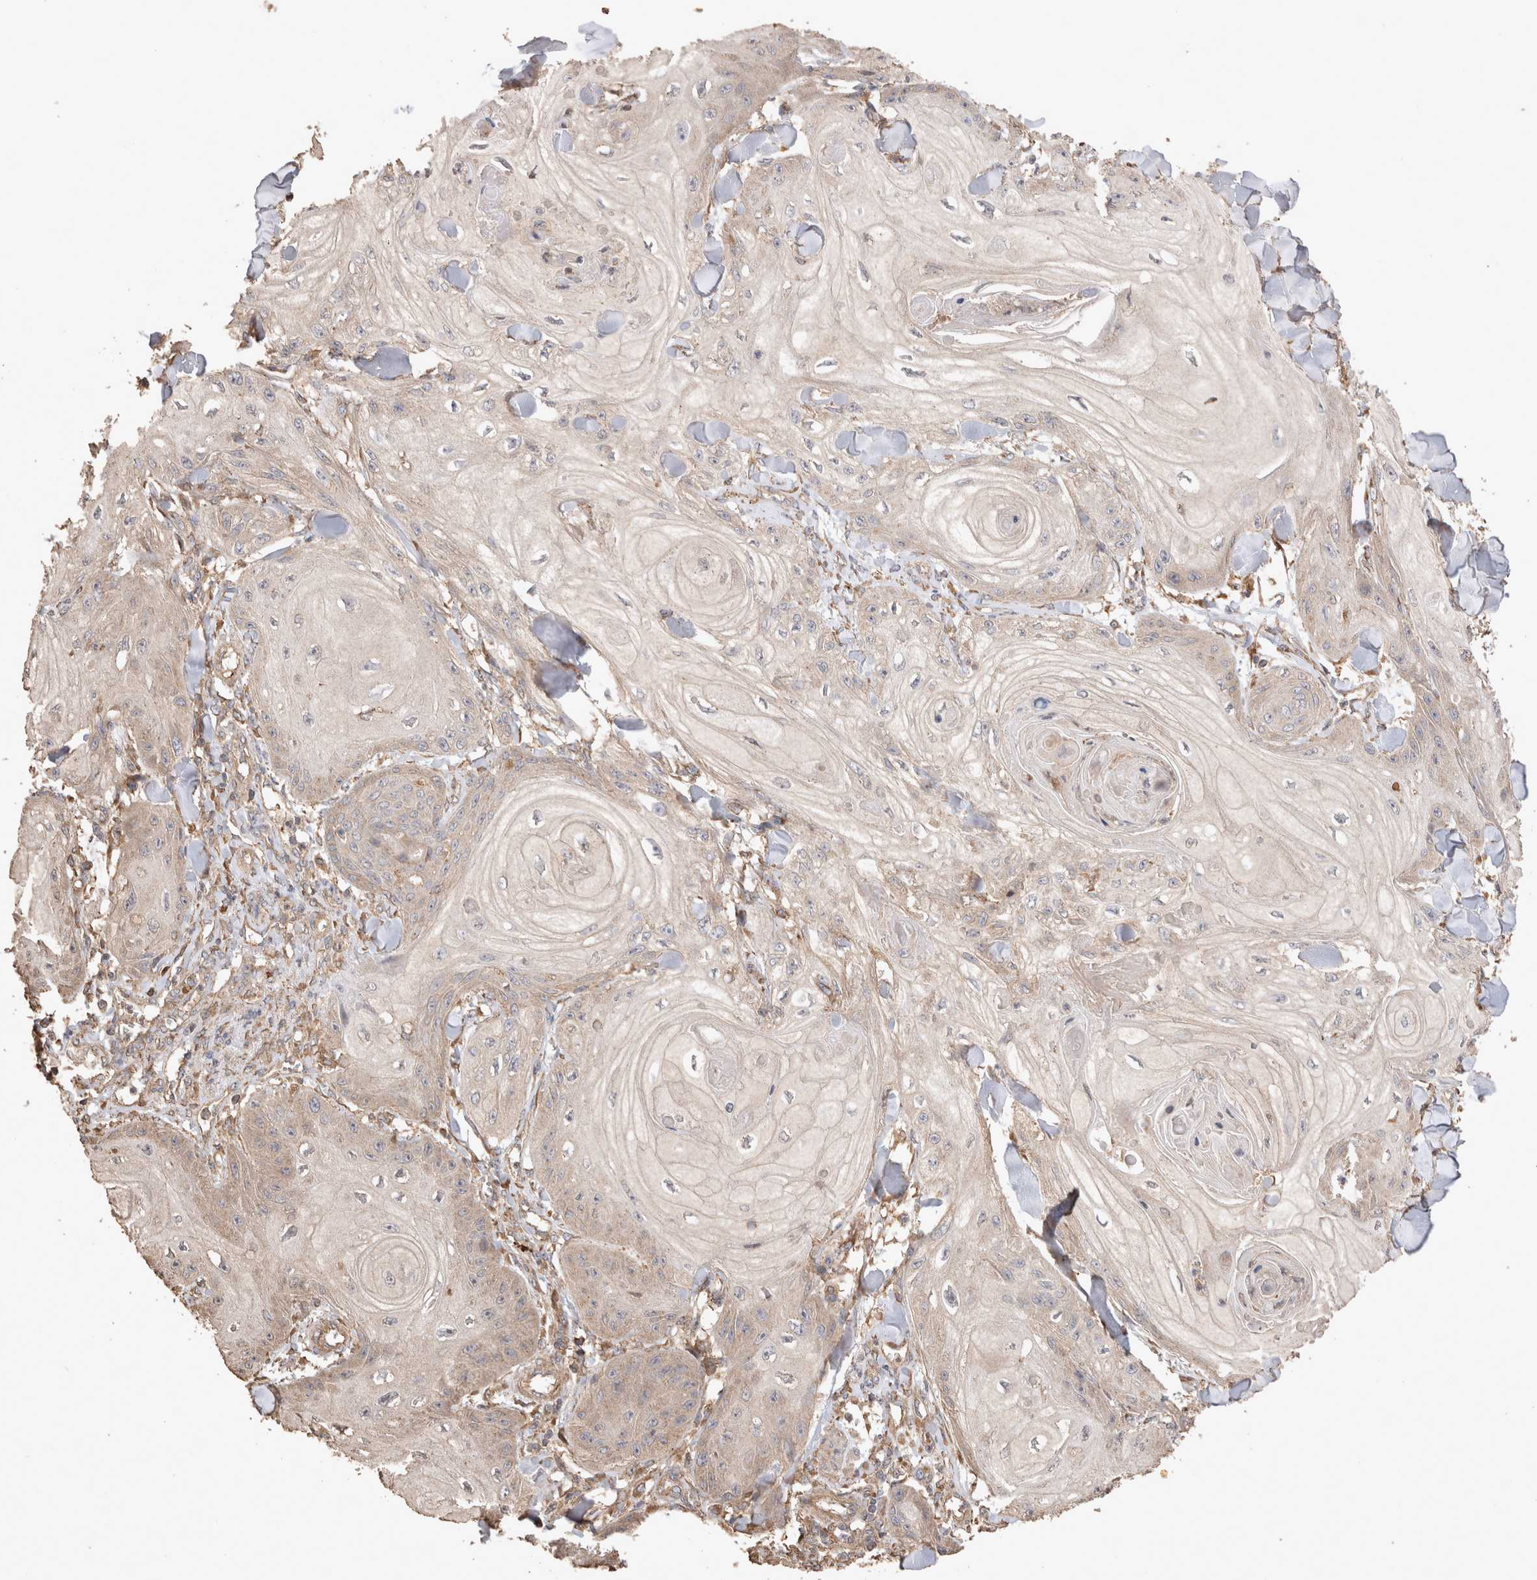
{"staining": {"intensity": "weak", "quantity": "<25%", "location": "cytoplasmic/membranous"}, "tissue": "skin cancer", "cell_type": "Tumor cells", "image_type": "cancer", "snomed": [{"axis": "morphology", "description": "Squamous cell carcinoma, NOS"}, {"axis": "topography", "description": "Skin"}], "caption": "The image displays no staining of tumor cells in squamous cell carcinoma (skin).", "gene": "SNX31", "patient": {"sex": "male", "age": 74}}